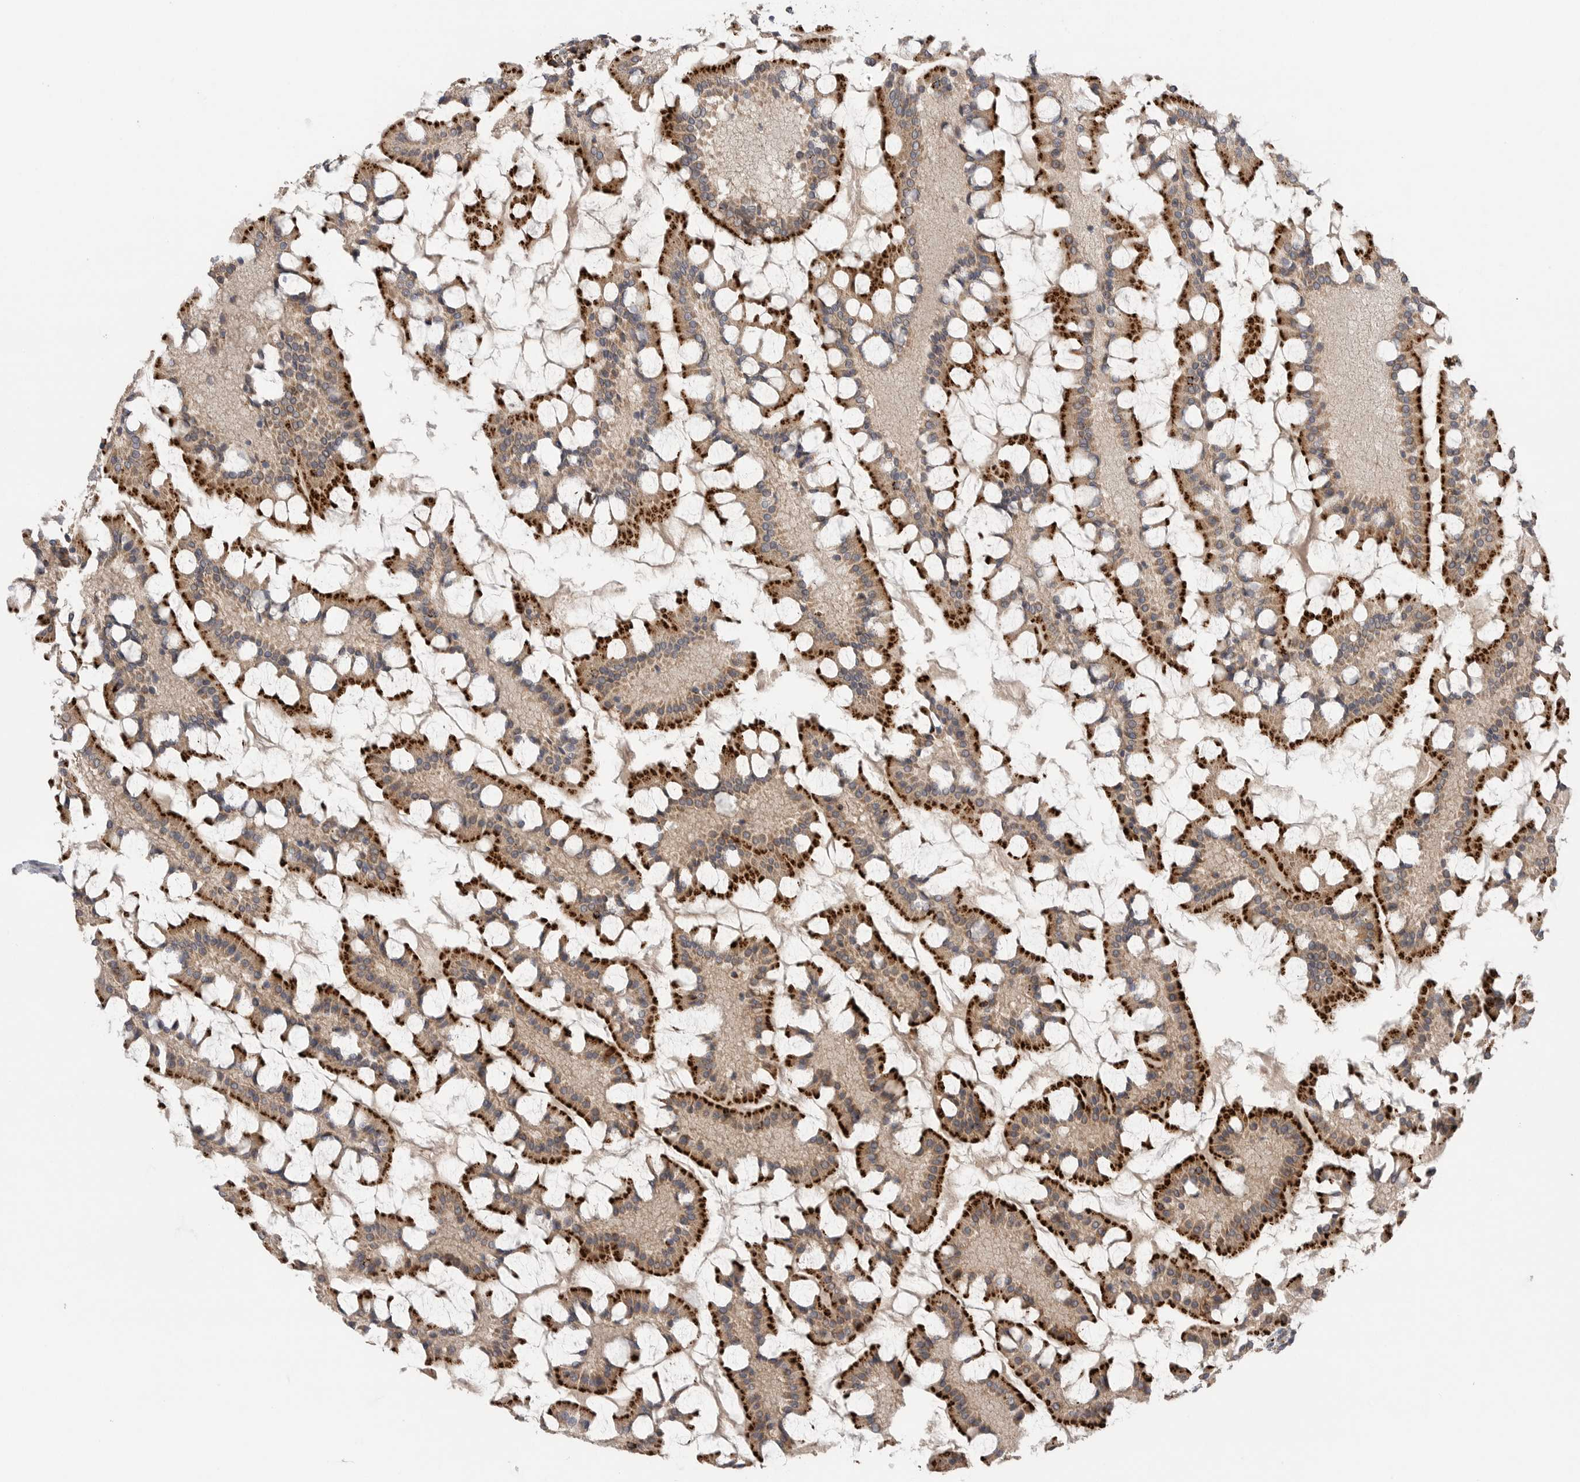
{"staining": {"intensity": "strong", "quantity": ">75%", "location": "cytoplasmic/membranous"}, "tissue": "small intestine", "cell_type": "Glandular cells", "image_type": "normal", "snomed": [{"axis": "morphology", "description": "Normal tissue, NOS"}, {"axis": "topography", "description": "Small intestine"}], "caption": "A micrograph showing strong cytoplasmic/membranous positivity in about >75% of glandular cells in benign small intestine, as visualized by brown immunohistochemical staining.", "gene": "GALNS", "patient": {"sex": "male", "age": 41}}